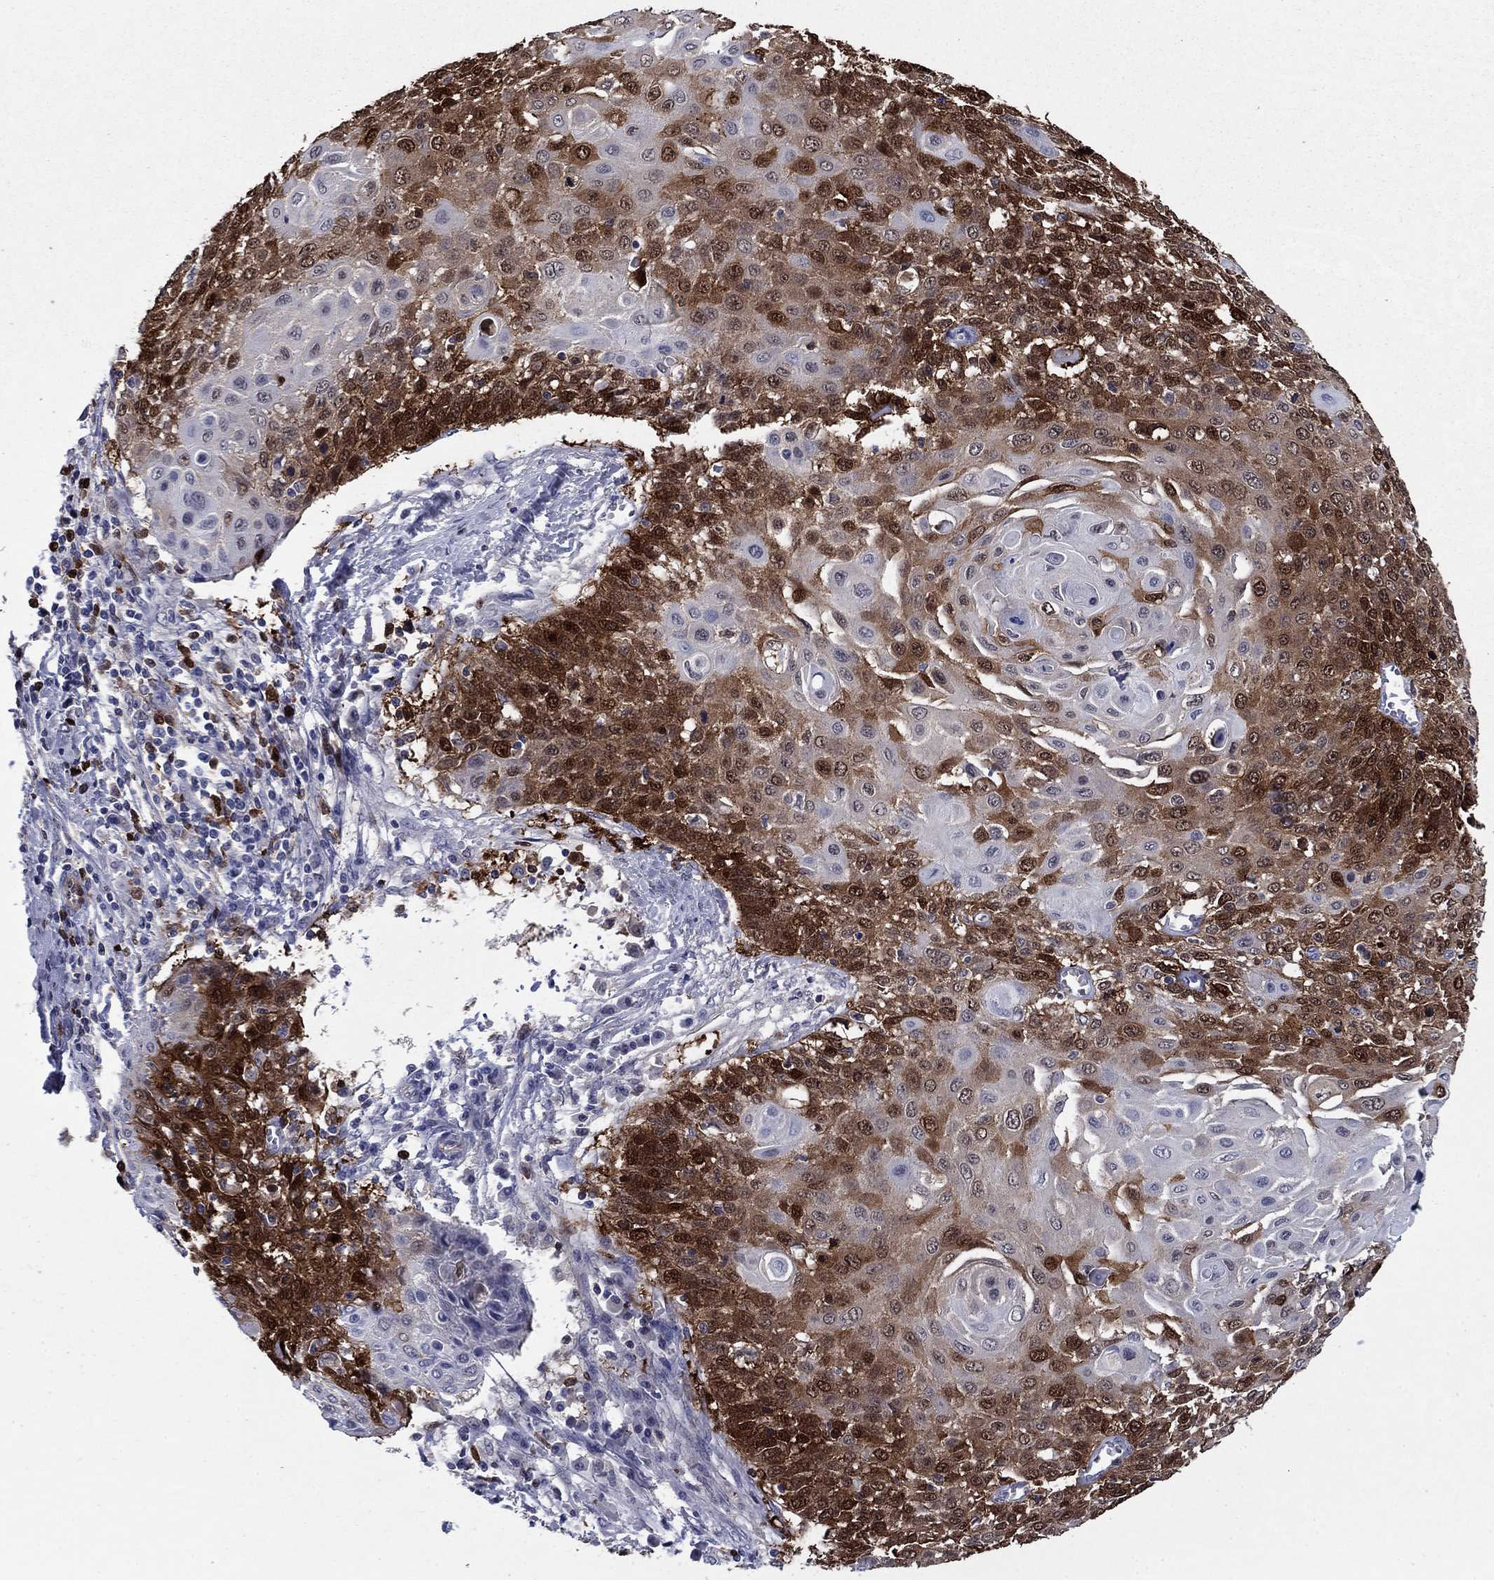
{"staining": {"intensity": "strong", "quantity": ">75%", "location": "cytoplasmic/membranous"}, "tissue": "cervical cancer", "cell_type": "Tumor cells", "image_type": "cancer", "snomed": [{"axis": "morphology", "description": "Squamous cell carcinoma, NOS"}, {"axis": "topography", "description": "Cervix"}], "caption": "A brown stain shows strong cytoplasmic/membranous expression of a protein in cervical squamous cell carcinoma tumor cells.", "gene": "STMN1", "patient": {"sex": "female", "age": 39}}